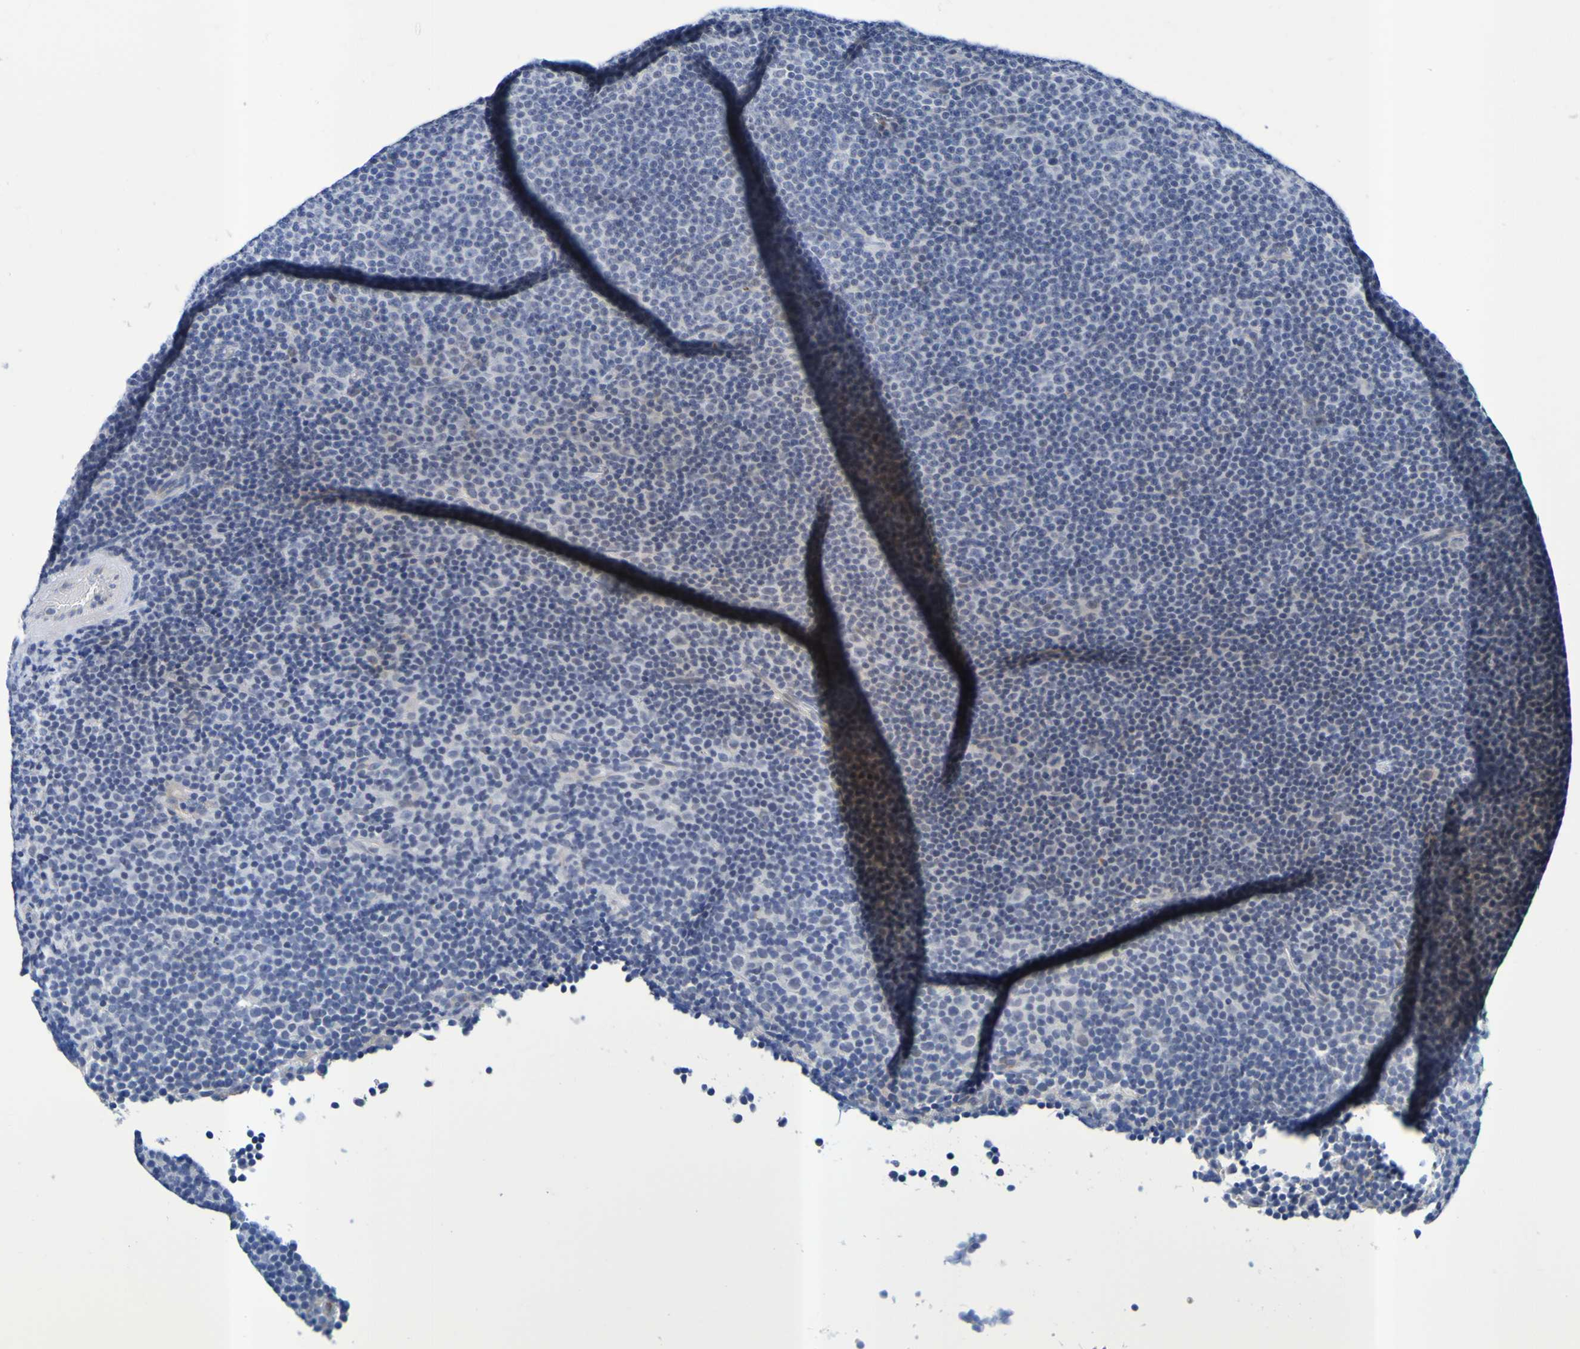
{"staining": {"intensity": "negative", "quantity": "none", "location": "none"}, "tissue": "lymphoma", "cell_type": "Tumor cells", "image_type": "cancer", "snomed": [{"axis": "morphology", "description": "Malignant lymphoma, non-Hodgkin's type, Low grade"}, {"axis": "topography", "description": "Lymph node"}], "caption": "This is an immunohistochemistry photomicrograph of human malignant lymphoma, non-Hodgkin's type (low-grade). There is no expression in tumor cells.", "gene": "VMA21", "patient": {"sex": "female", "age": 67}}